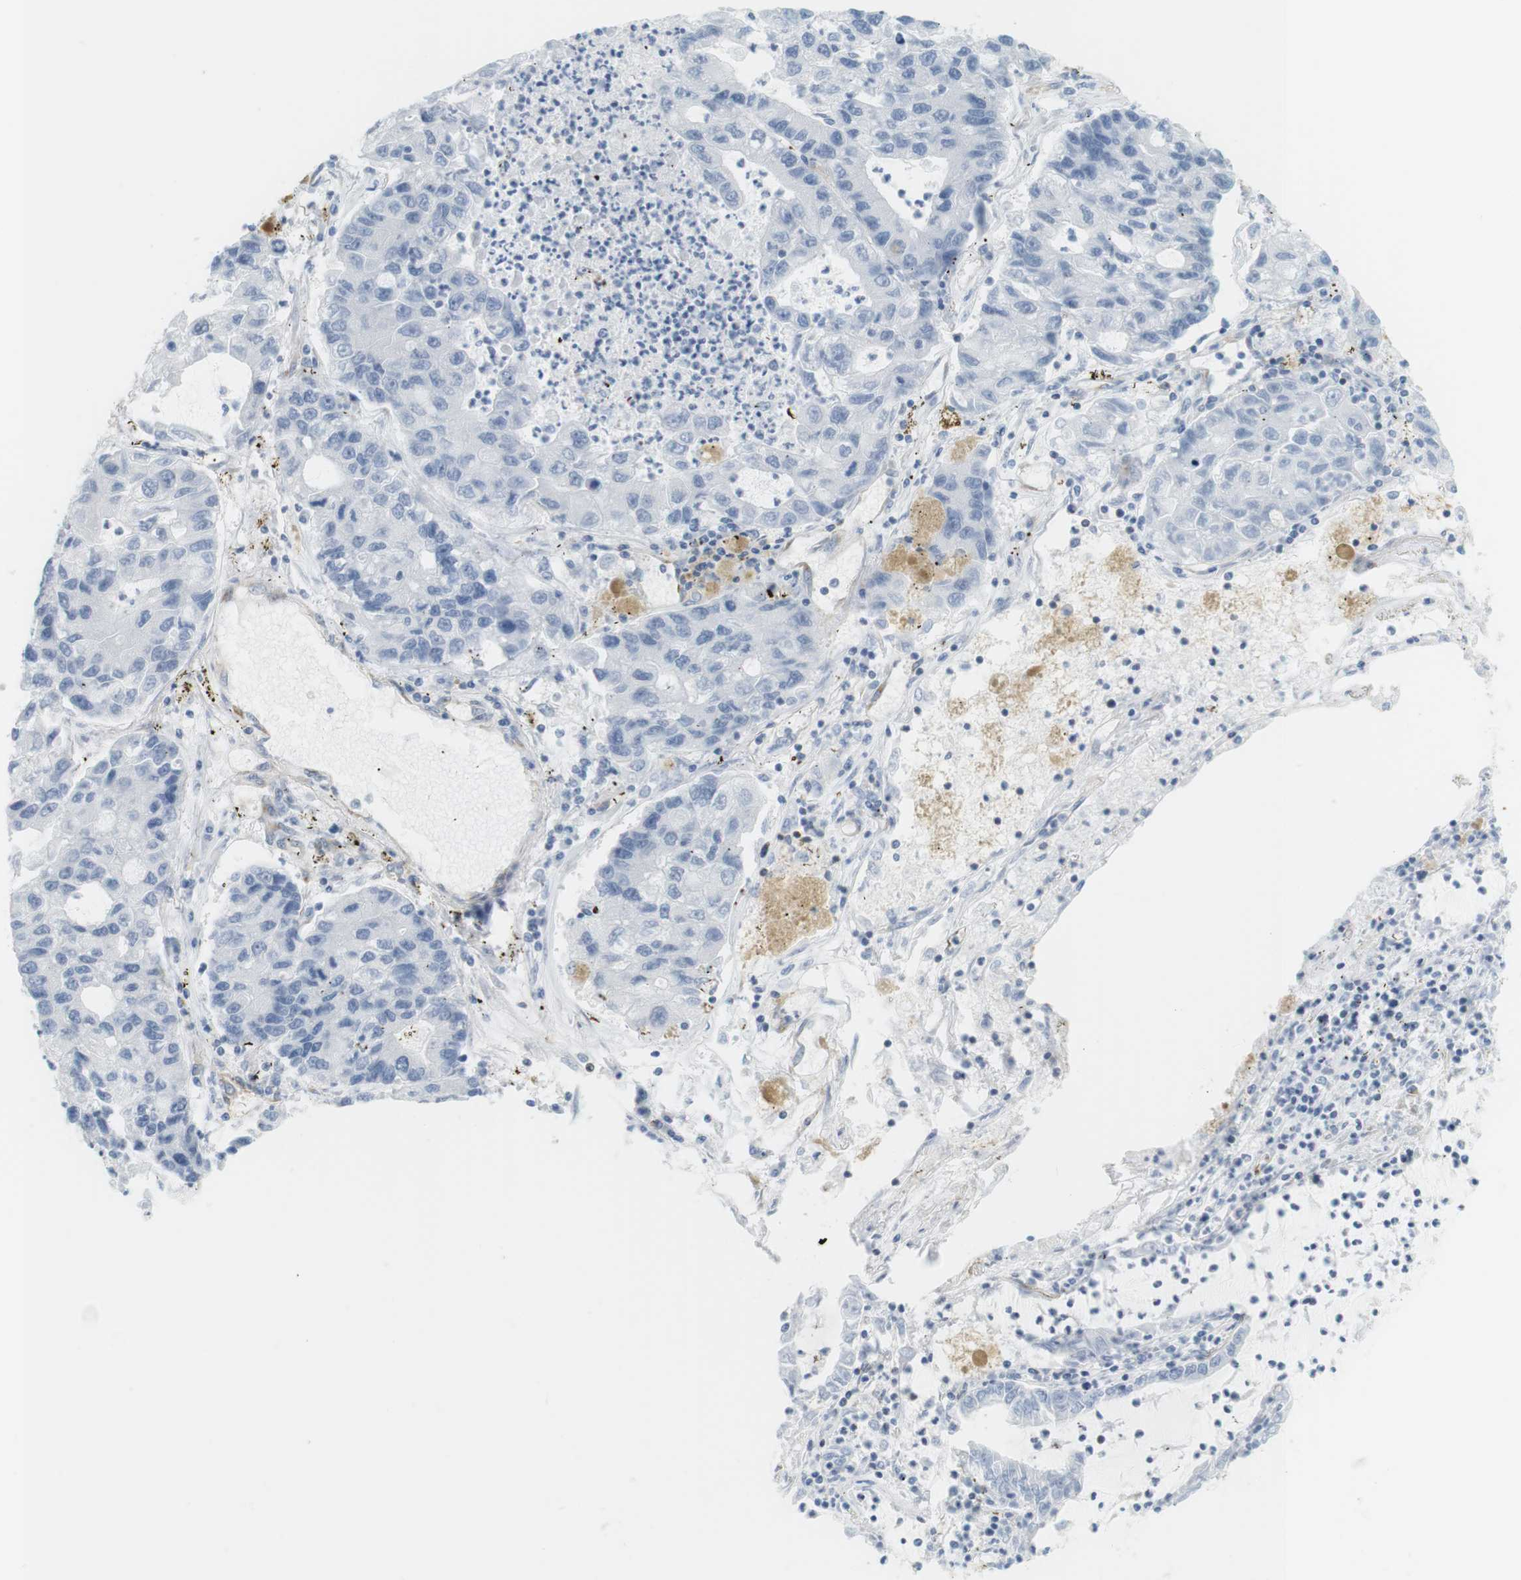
{"staining": {"intensity": "negative", "quantity": "none", "location": "none"}, "tissue": "lung cancer", "cell_type": "Tumor cells", "image_type": "cancer", "snomed": [{"axis": "morphology", "description": "Adenocarcinoma, NOS"}, {"axis": "topography", "description": "Lung"}], "caption": "IHC photomicrograph of neoplastic tissue: lung cancer (adenocarcinoma) stained with DAB exhibits no significant protein staining in tumor cells.", "gene": "F2R", "patient": {"sex": "female", "age": 51}}